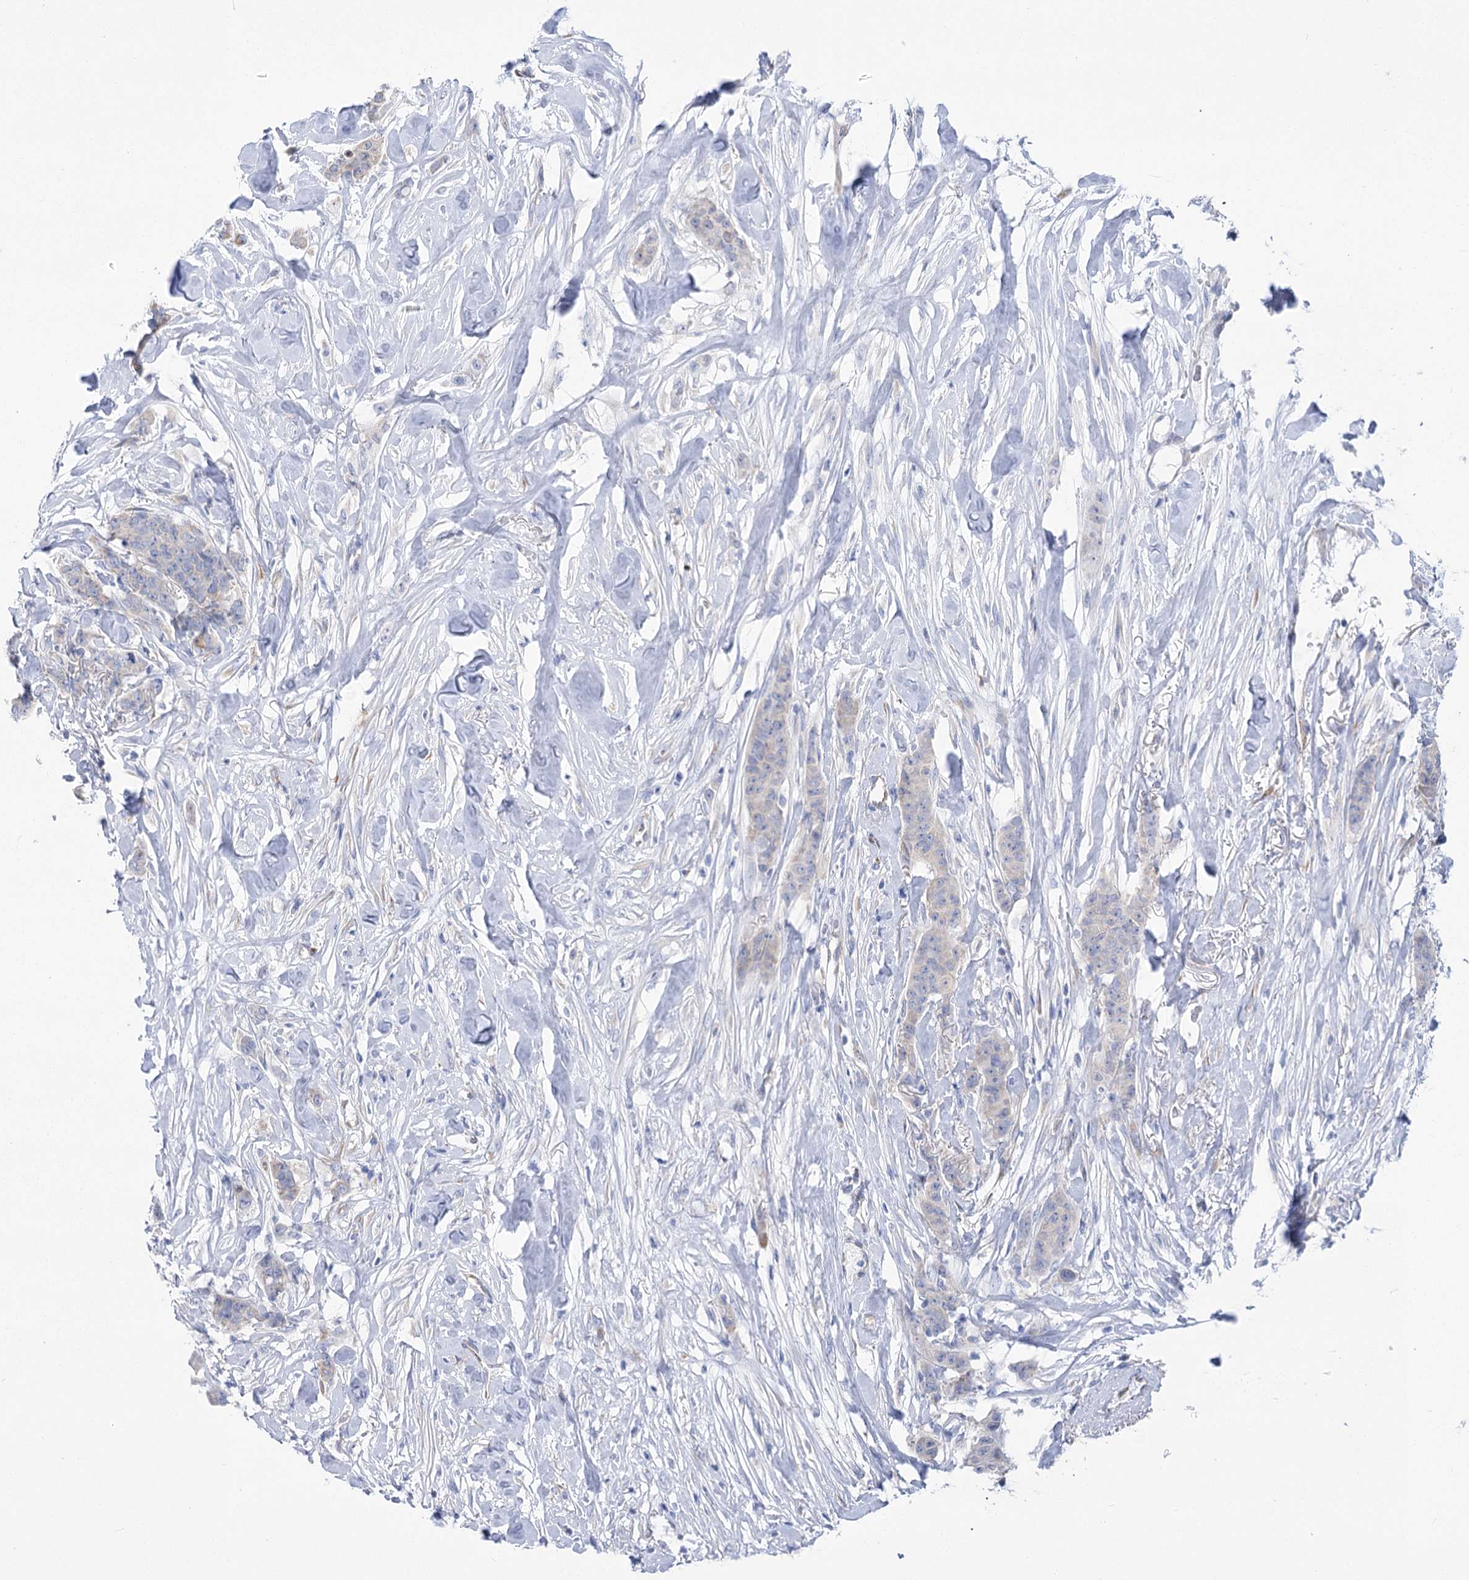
{"staining": {"intensity": "negative", "quantity": "none", "location": "none"}, "tissue": "breast cancer", "cell_type": "Tumor cells", "image_type": "cancer", "snomed": [{"axis": "morphology", "description": "Duct carcinoma"}, {"axis": "topography", "description": "Breast"}], "caption": "Immunohistochemistry (IHC) of human breast cancer demonstrates no expression in tumor cells.", "gene": "YTHDC2", "patient": {"sex": "female", "age": 40}}